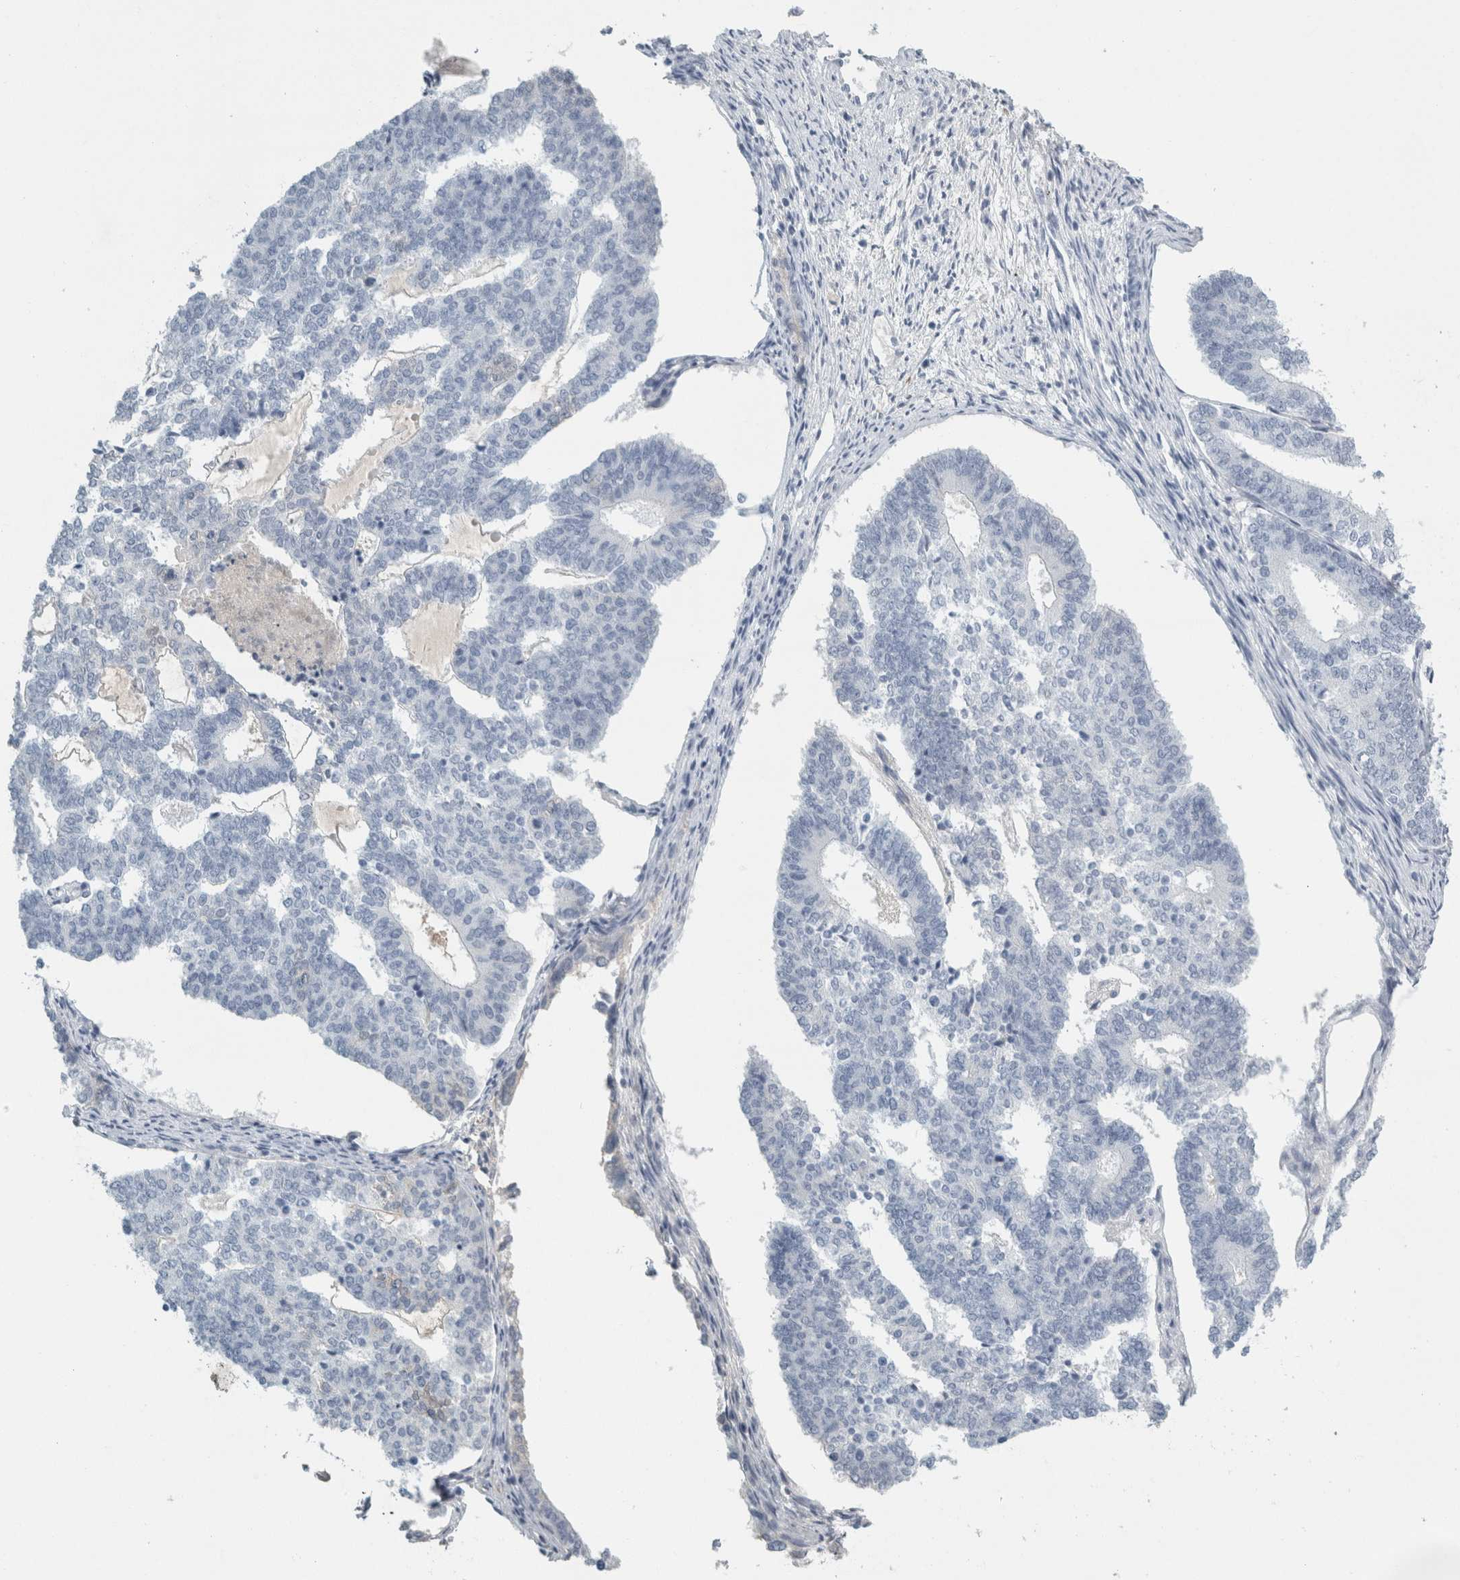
{"staining": {"intensity": "negative", "quantity": "none", "location": "none"}, "tissue": "endometrial cancer", "cell_type": "Tumor cells", "image_type": "cancer", "snomed": [{"axis": "morphology", "description": "Adenocarcinoma, NOS"}, {"axis": "topography", "description": "Endometrium"}], "caption": "Tumor cells show no significant protein staining in adenocarcinoma (endometrial).", "gene": "TSPAN8", "patient": {"sex": "female", "age": 70}}